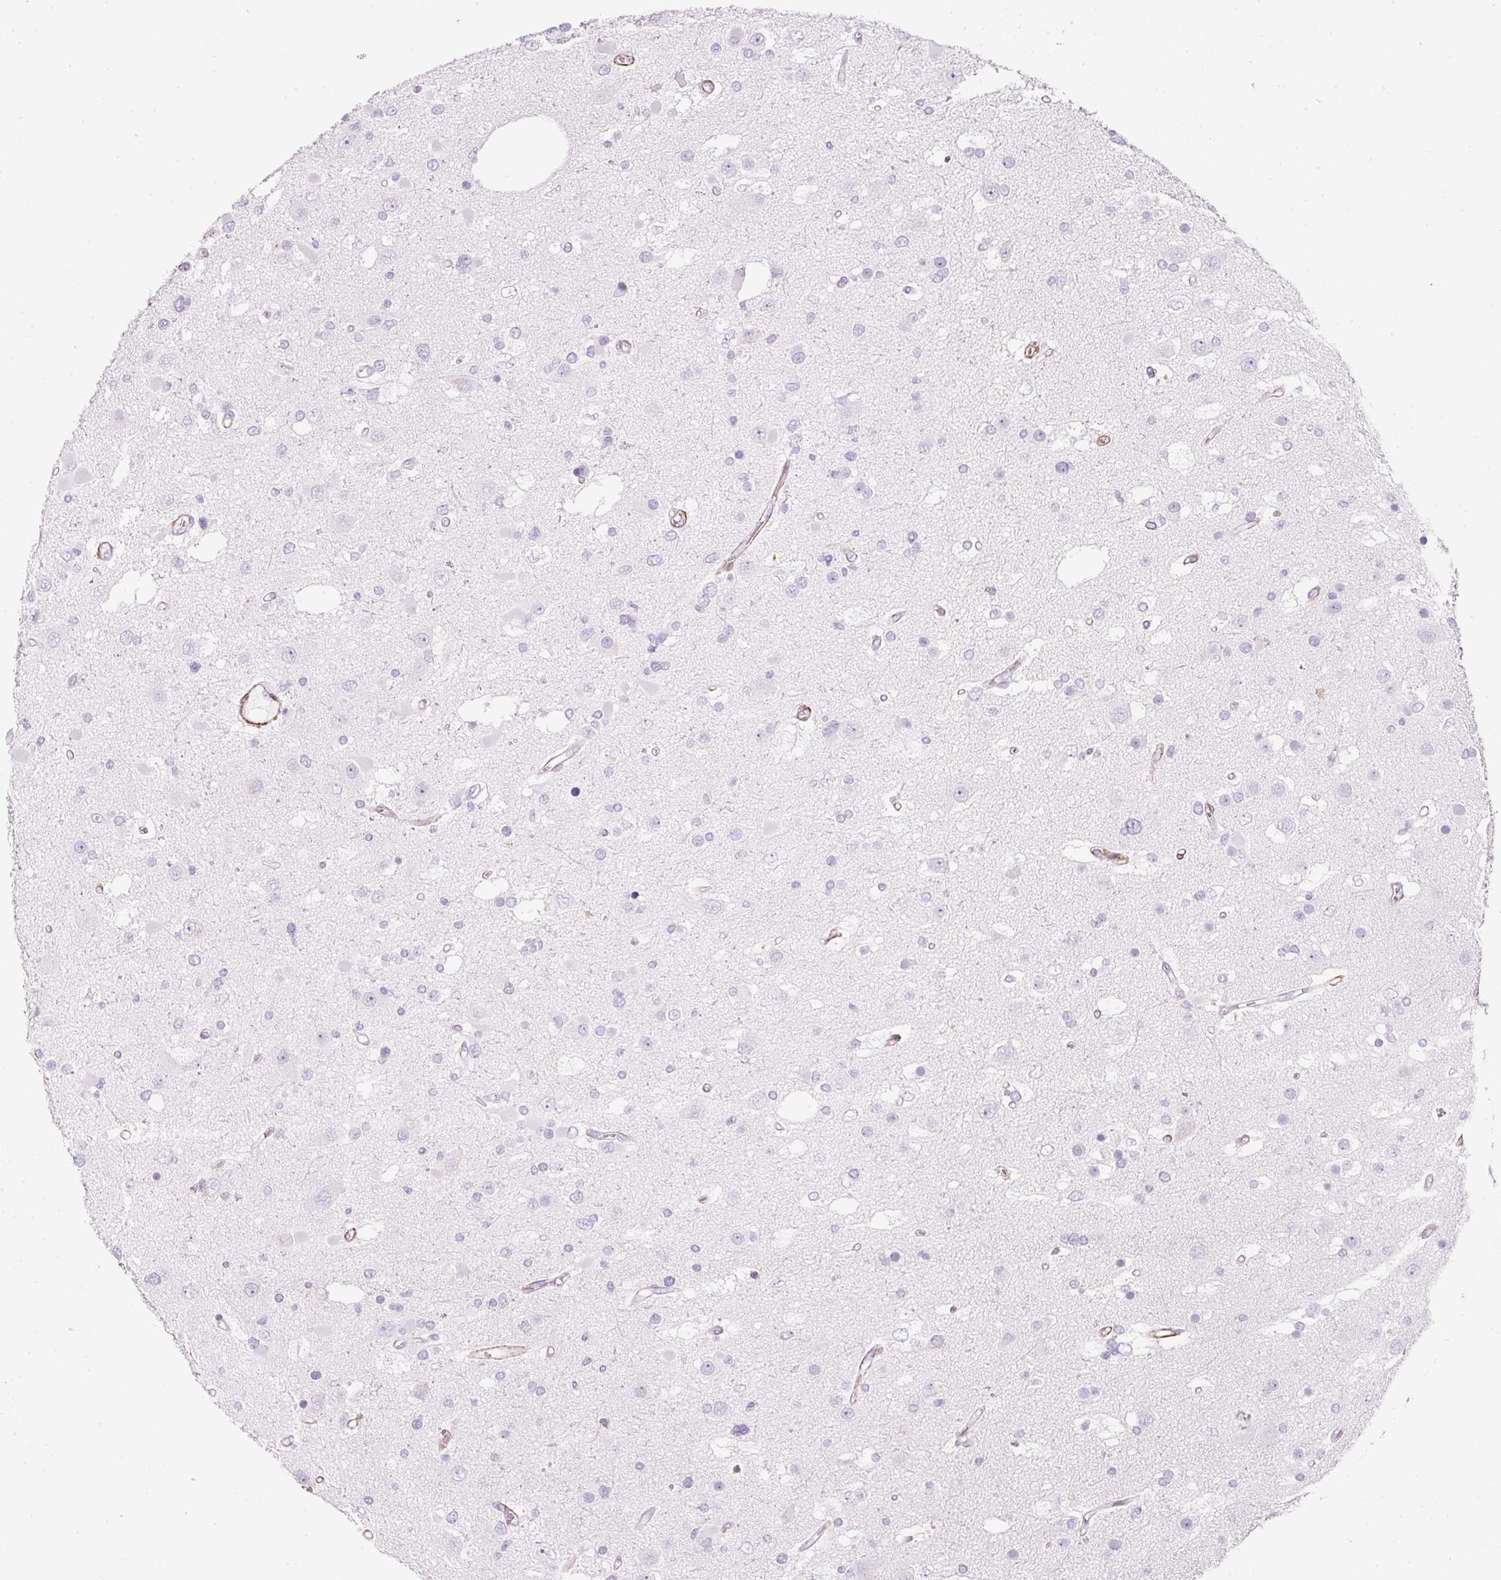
{"staining": {"intensity": "negative", "quantity": "none", "location": "none"}, "tissue": "glioma", "cell_type": "Tumor cells", "image_type": "cancer", "snomed": [{"axis": "morphology", "description": "Glioma, malignant, High grade"}, {"axis": "topography", "description": "Brain"}], "caption": "High magnification brightfield microscopy of glioma stained with DAB (brown) and counterstained with hematoxylin (blue): tumor cells show no significant positivity.", "gene": "CAVIN3", "patient": {"sex": "male", "age": 53}}